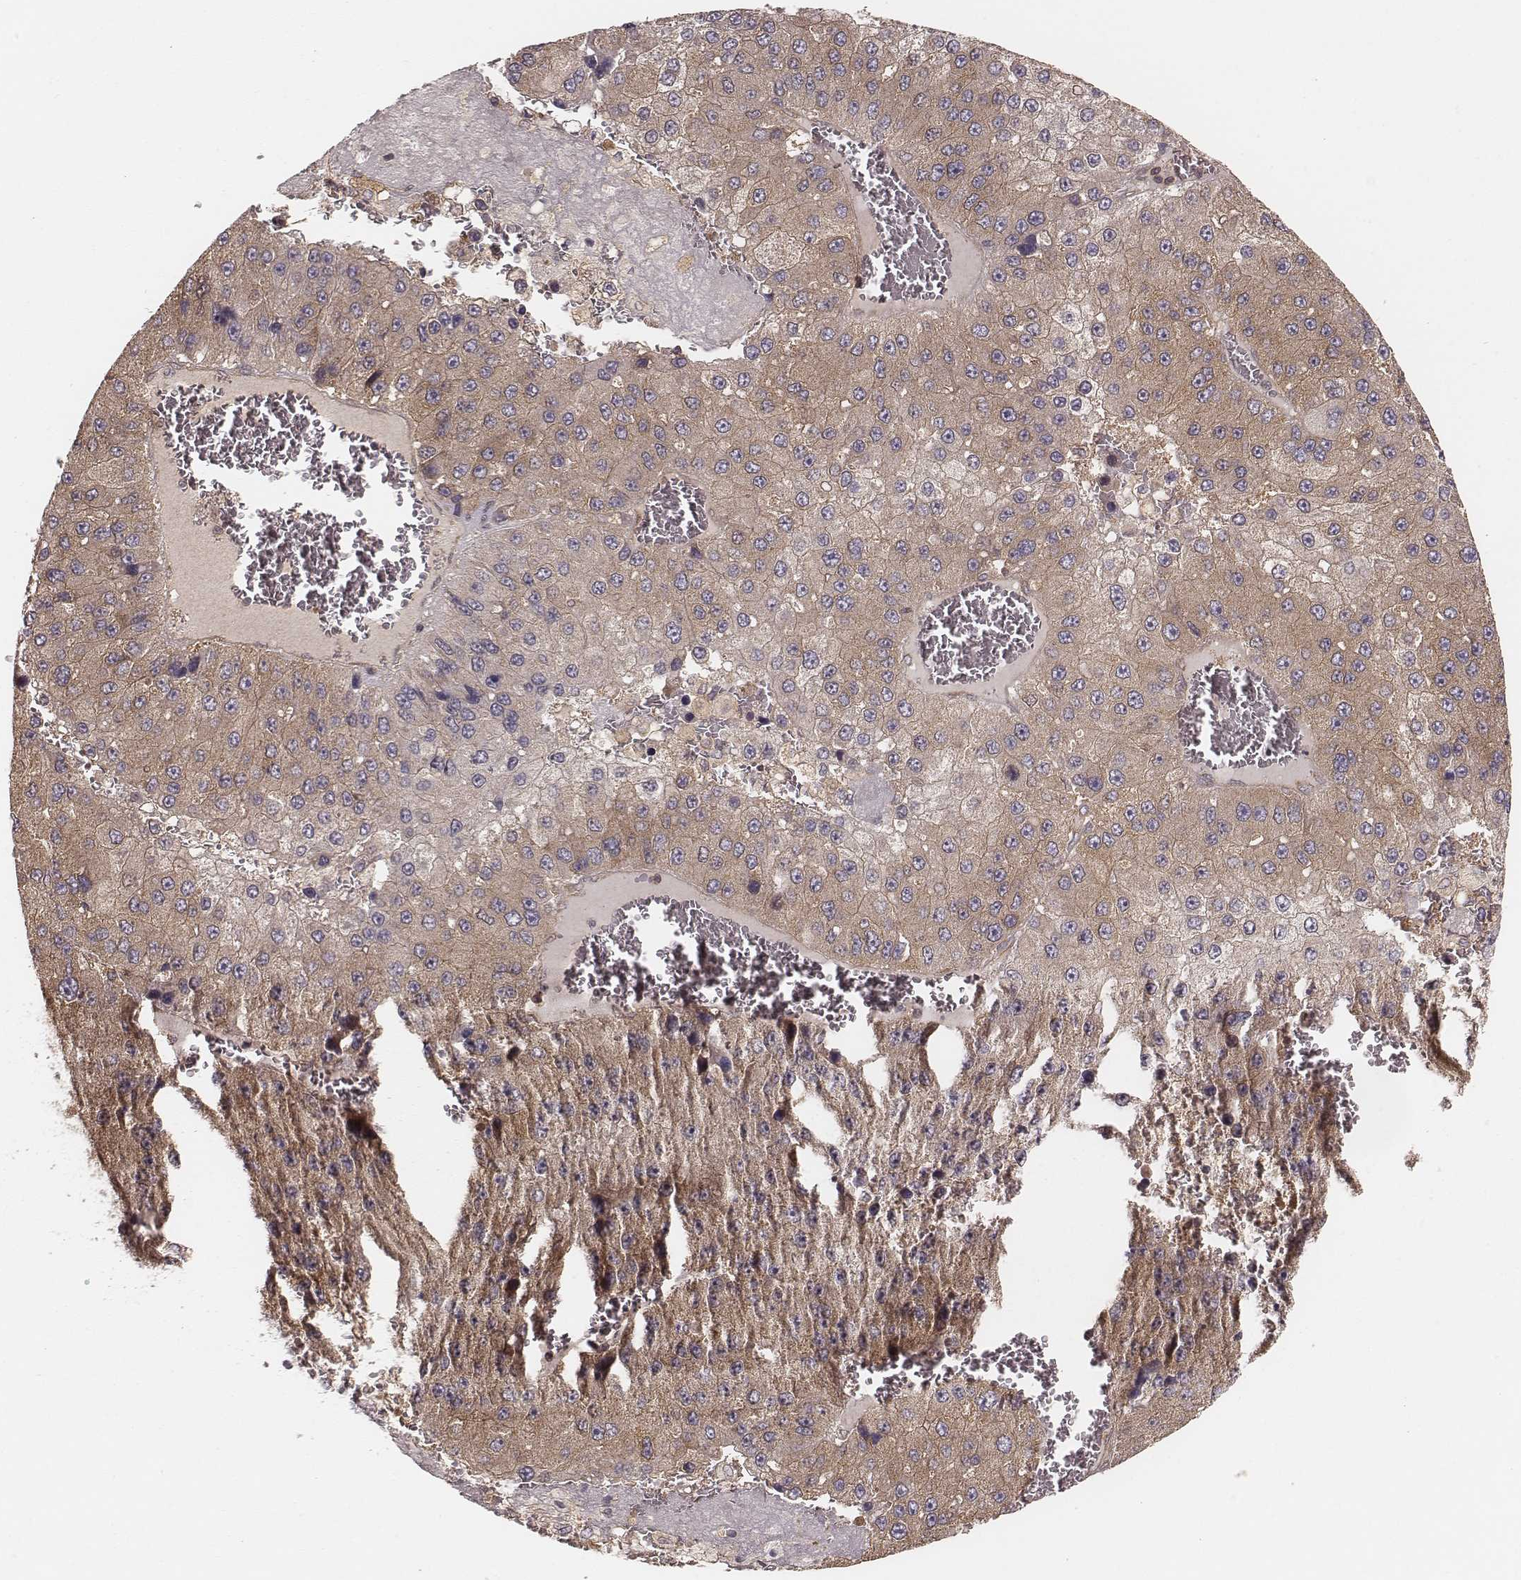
{"staining": {"intensity": "moderate", "quantity": ">75%", "location": "cytoplasmic/membranous"}, "tissue": "liver cancer", "cell_type": "Tumor cells", "image_type": "cancer", "snomed": [{"axis": "morphology", "description": "Carcinoma, Hepatocellular, NOS"}, {"axis": "topography", "description": "Liver"}], "caption": "Immunohistochemistry photomicrograph of neoplastic tissue: hepatocellular carcinoma (liver) stained using immunohistochemistry demonstrates medium levels of moderate protein expression localized specifically in the cytoplasmic/membranous of tumor cells, appearing as a cytoplasmic/membranous brown color.", "gene": "CARS1", "patient": {"sex": "female", "age": 73}}